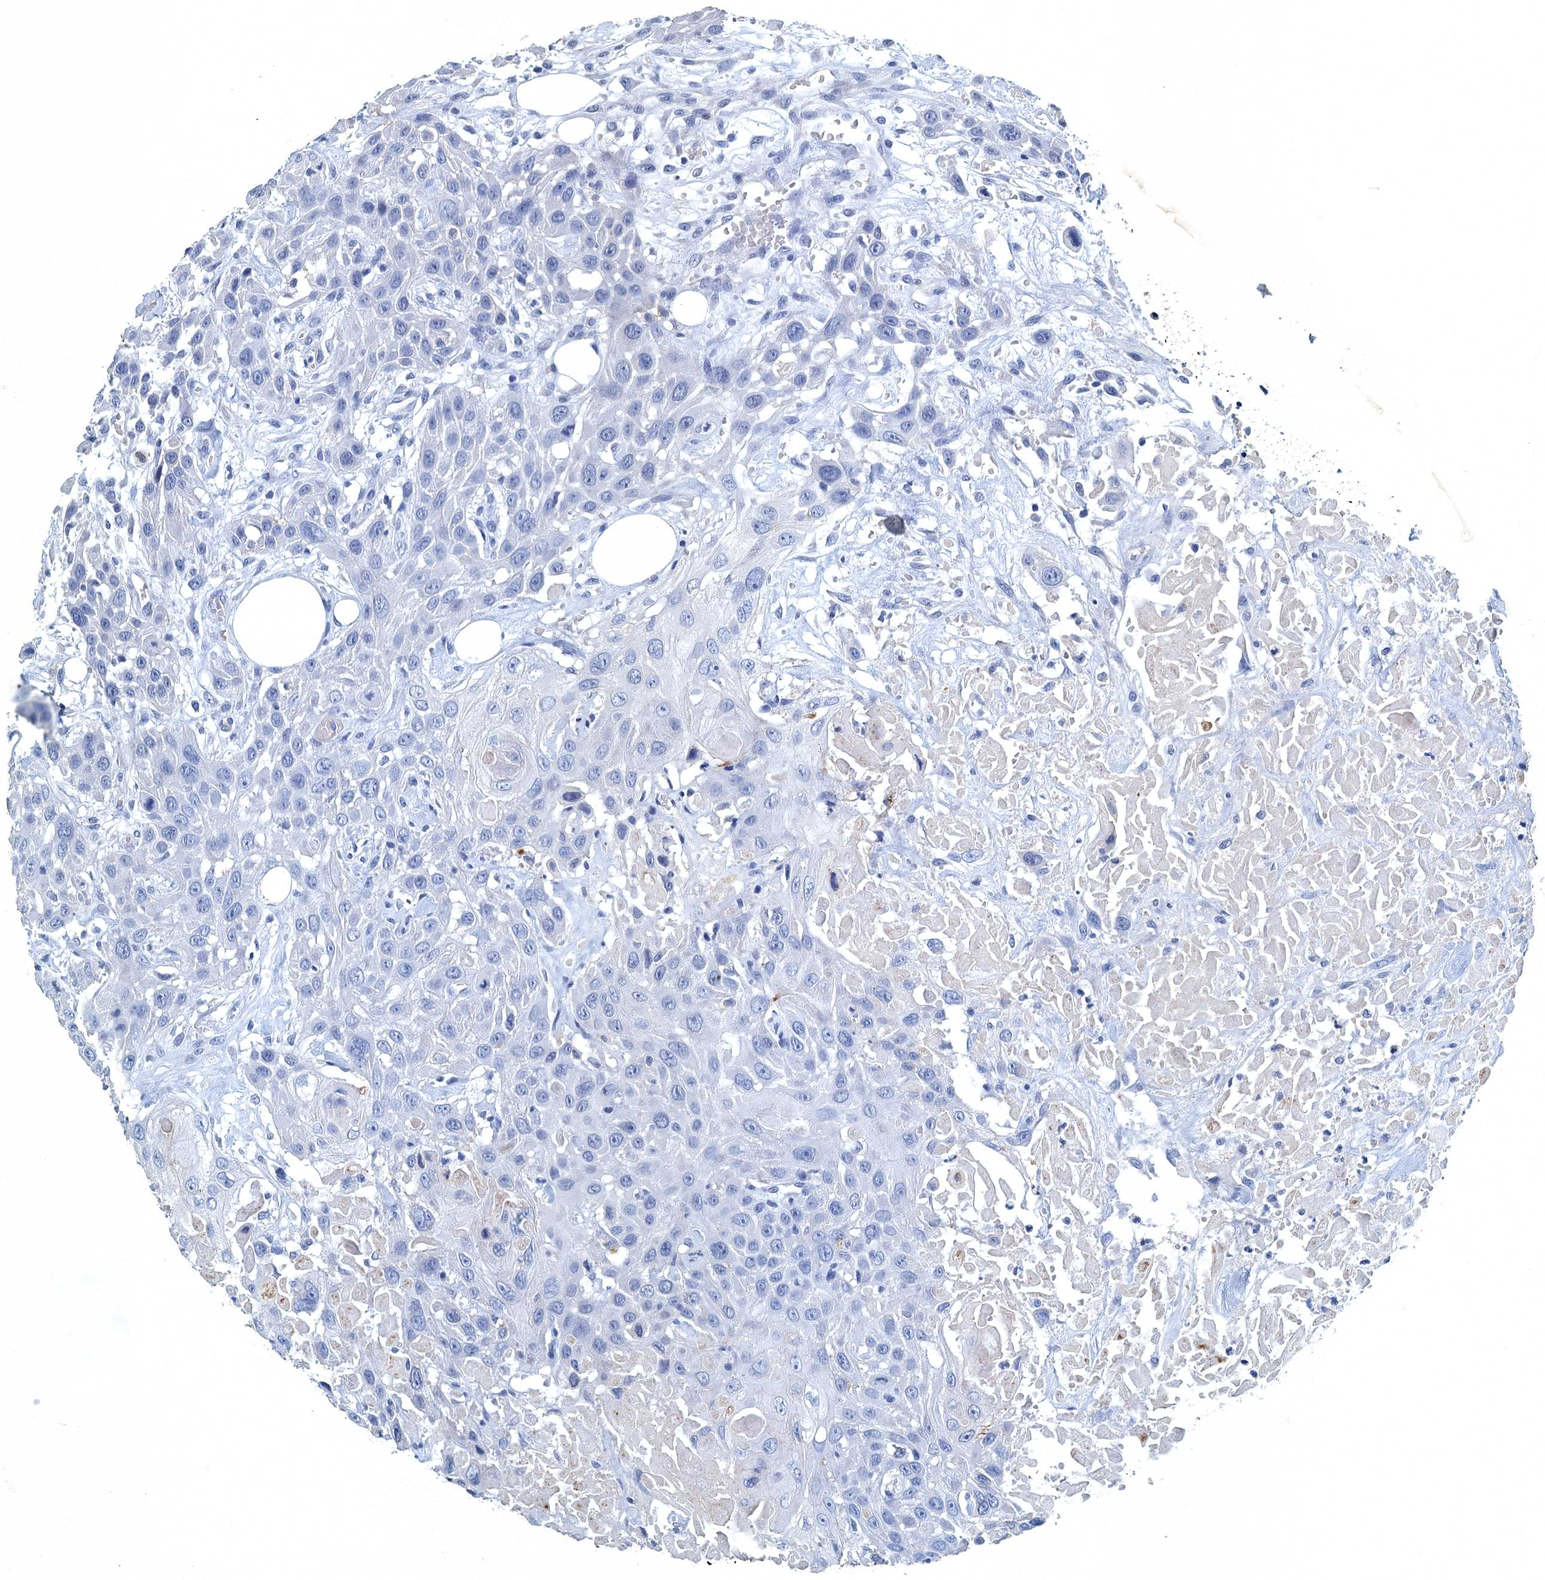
{"staining": {"intensity": "negative", "quantity": "none", "location": "none"}, "tissue": "head and neck cancer", "cell_type": "Tumor cells", "image_type": "cancer", "snomed": [{"axis": "morphology", "description": "Squamous cell carcinoma, NOS"}, {"axis": "topography", "description": "Head-Neck"}], "caption": "Immunohistochemistry (IHC) of head and neck squamous cell carcinoma displays no staining in tumor cells. The staining was performed using DAB (3,3'-diaminobenzidine) to visualize the protein expression in brown, while the nuclei were stained in blue with hematoxylin (Magnification: 20x).", "gene": "GADL1", "patient": {"sex": "male", "age": 81}}